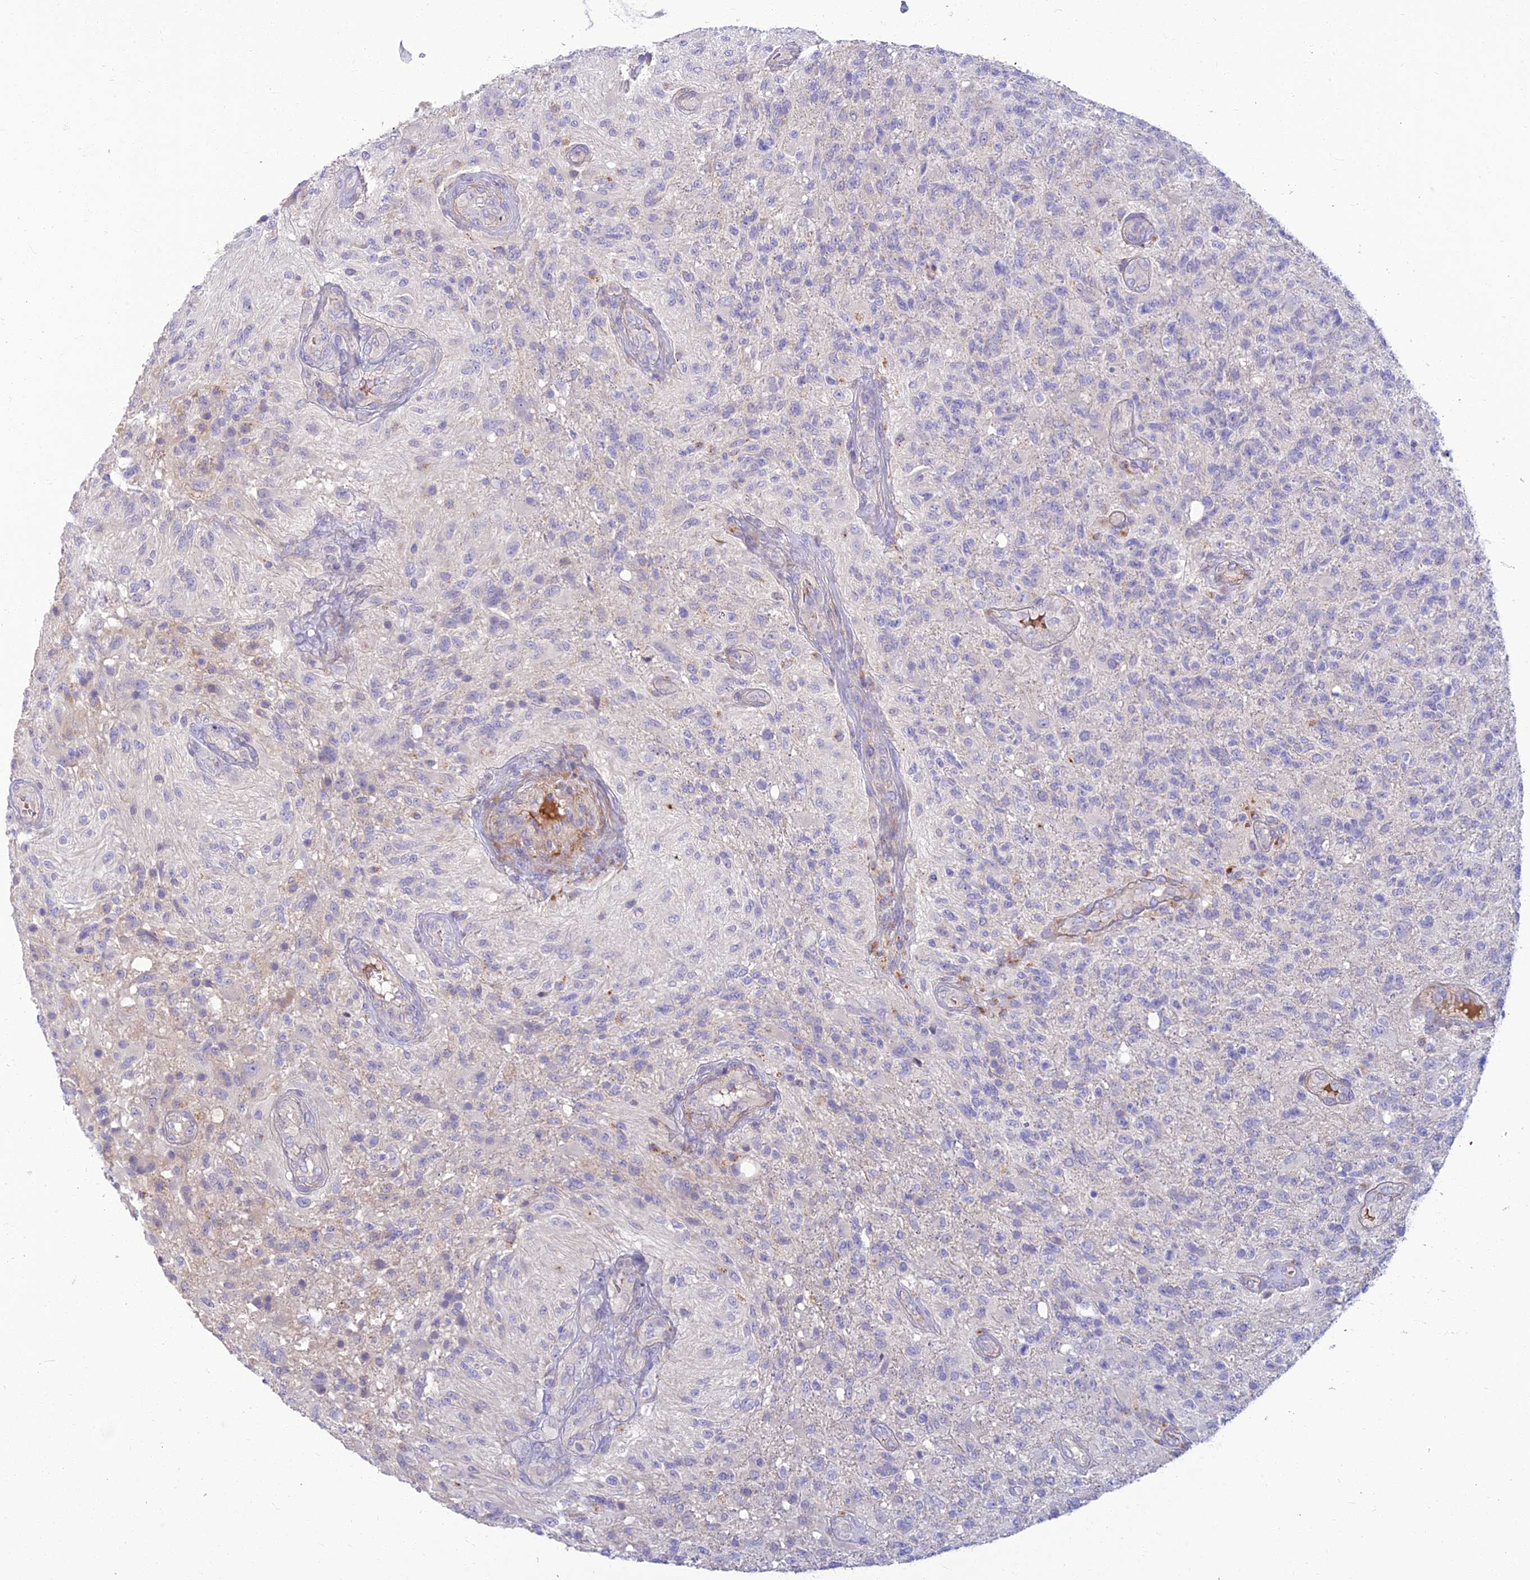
{"staining": {"intensity": "negative", "quantity": "none", "location": "none"}, "tissue": "glioma", "cell_type": "Tumor cells", "image_type": "cancer", "snomed": [{"axis": "morphology", "description": "Glioma, malignant, High grade"}, {"axis": "topography", "description": "Brain"}], "caption": "Immunohistochemistry (IHC) photomicrograph of malignant glioma (high-grade) stained for a protein (brown), which demonstrates no staining in tumor cells. (DAB (3,3'-diaminobenzidine) immunohistochemistry (IHC) with hematoxylin counter stain).", "gene": "CLIP4", "patient": {"sex": "male", "age": 56}}